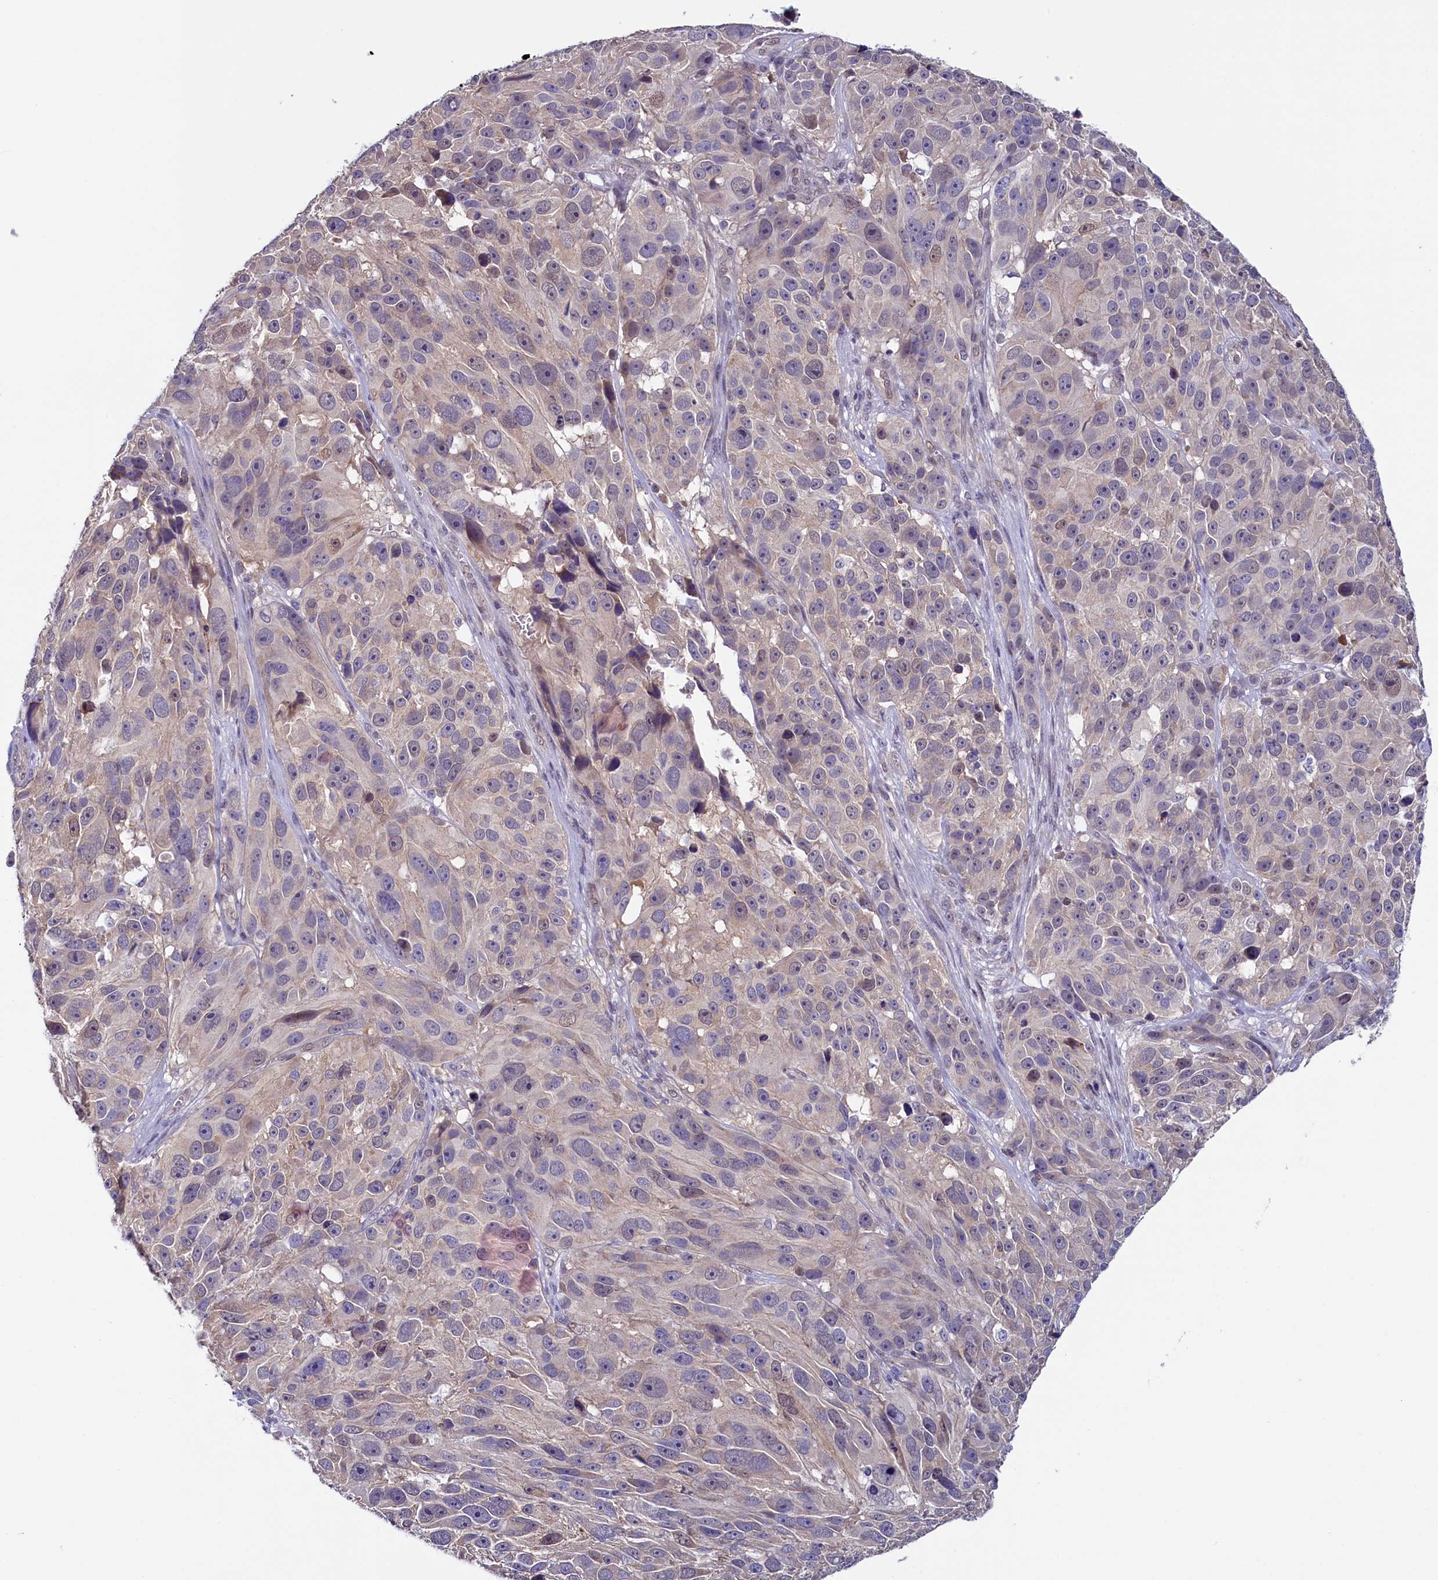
{"staining": {"intensity": "negative", "quantity": "none", "location": "none"}, "tissue": "melanoma", "cell_type": "Tumor cells", "image_type": "cancer", "snomed": [{"axis": "morphology", "description": "Malignant melanoma, NOS"}, {"axis": "topography", "description": "Skin"}], "caption": "This image is of malignant melanoma stained with immunohistochemistry (IHC) to label a protein in brown with the nuclei are counter-stained blue. There is no expression in tumor cells. The staining was performed using DAB (3,3'-diaminobenzidine) to visualize the protein expression in brown, while the nuclei were stained in blue with hematoxylin (Magnification: 20x).", "gene": "FLYWCH2", "patient": {"sex": "male", "age": 84}}